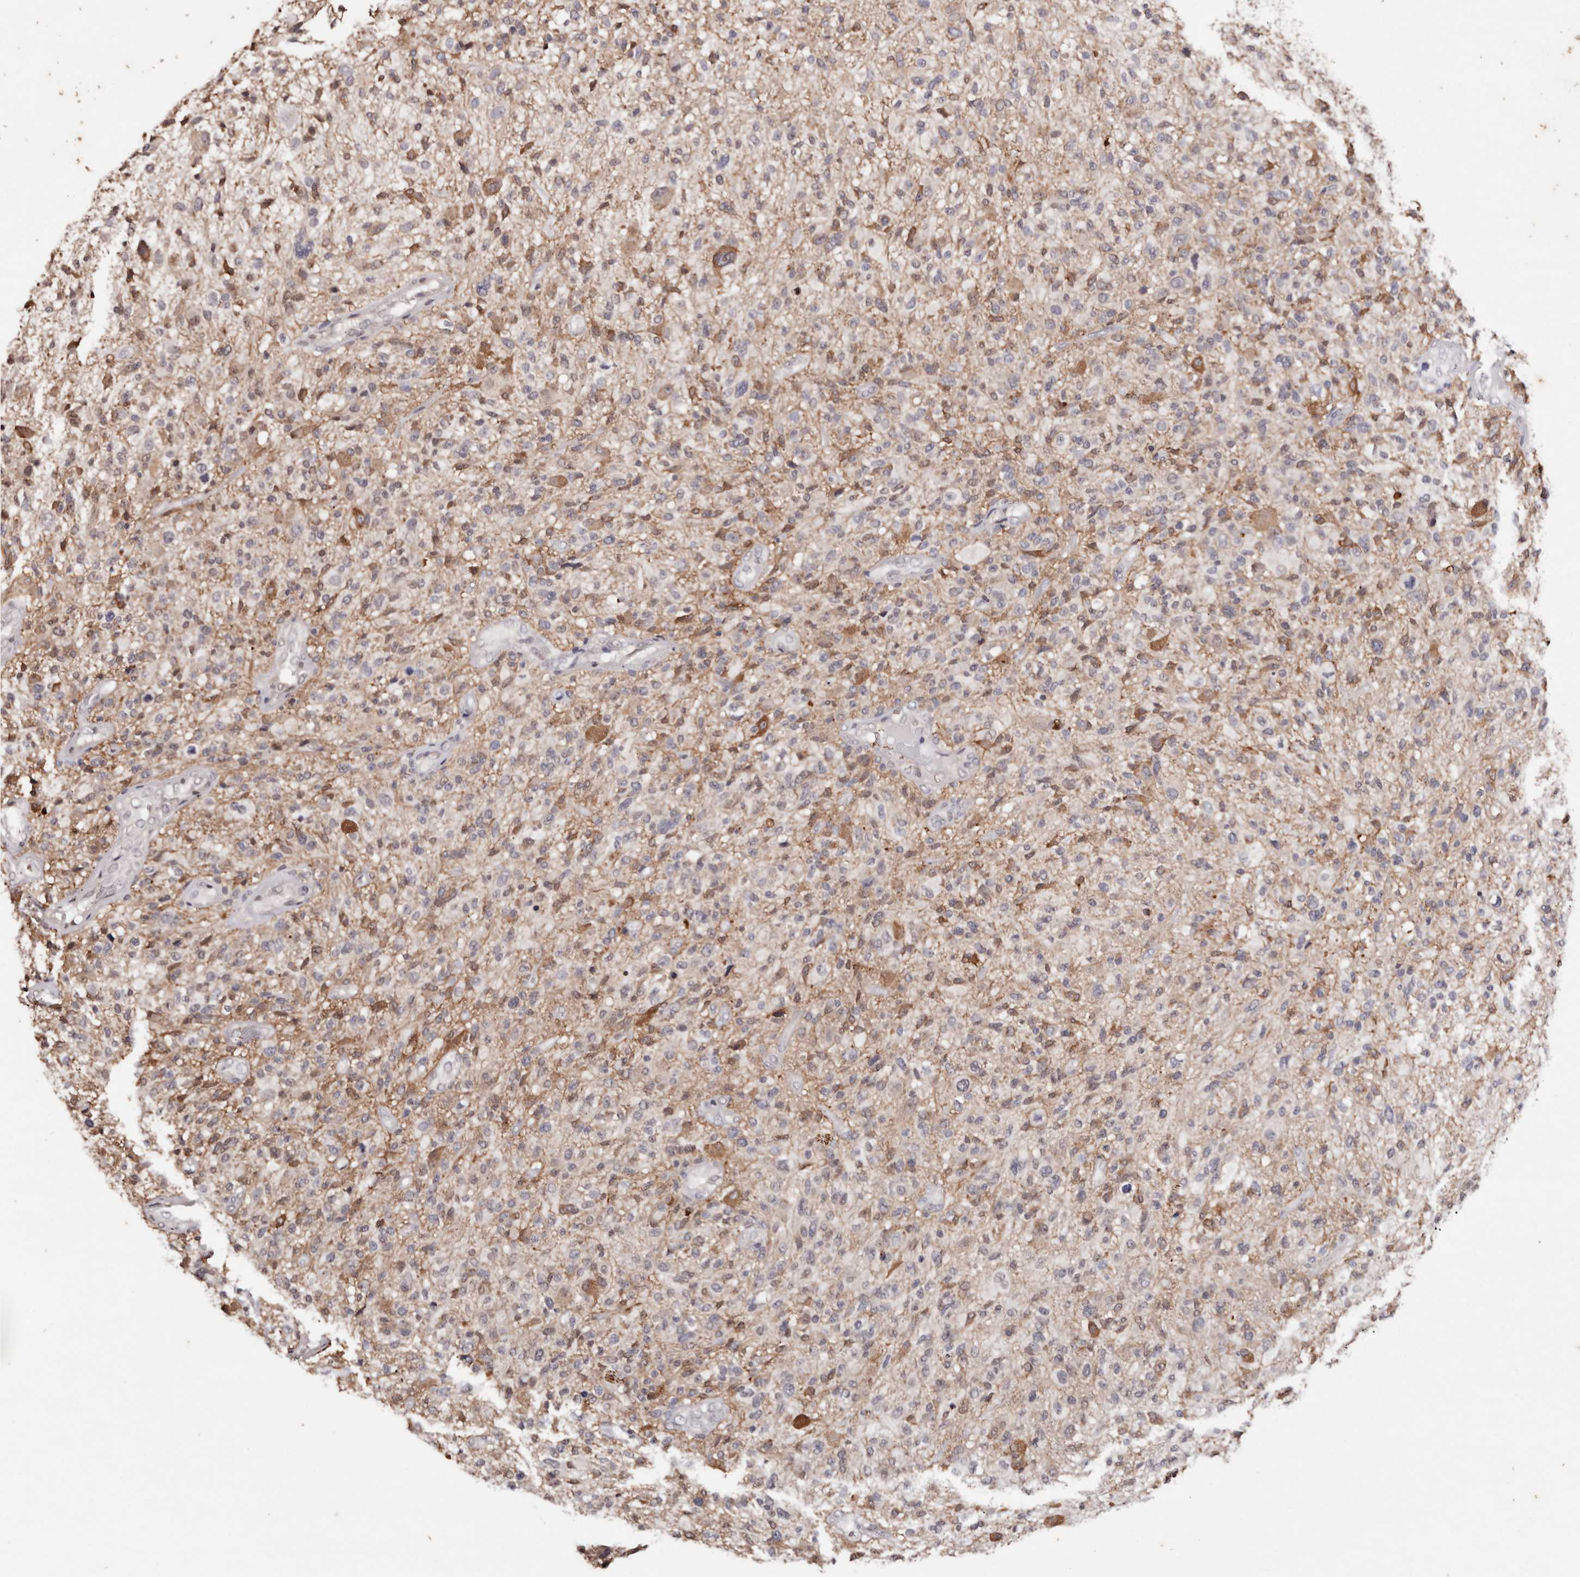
{"staining": {"intensity": "moderate", "quantity": "<25%", "location": "cytoplasmic/membranous"}, "tissue": "glioma", "cell_type": "Tumor cells", "image_type": "cancer", "snomed": [{"axis": "morphology", "description": "Glioma, malignant, High grade"}, {"axis": "topography", "description": "Brain"}], "caption": "Immunohistochemical staining of human malignant high-grade glioma demonstrates moderate cytoplasmic/membranous protein staining in about <25% of tumor cells.", "gene": "TYW3", "patient": {"sex": "male", "age": 47}}